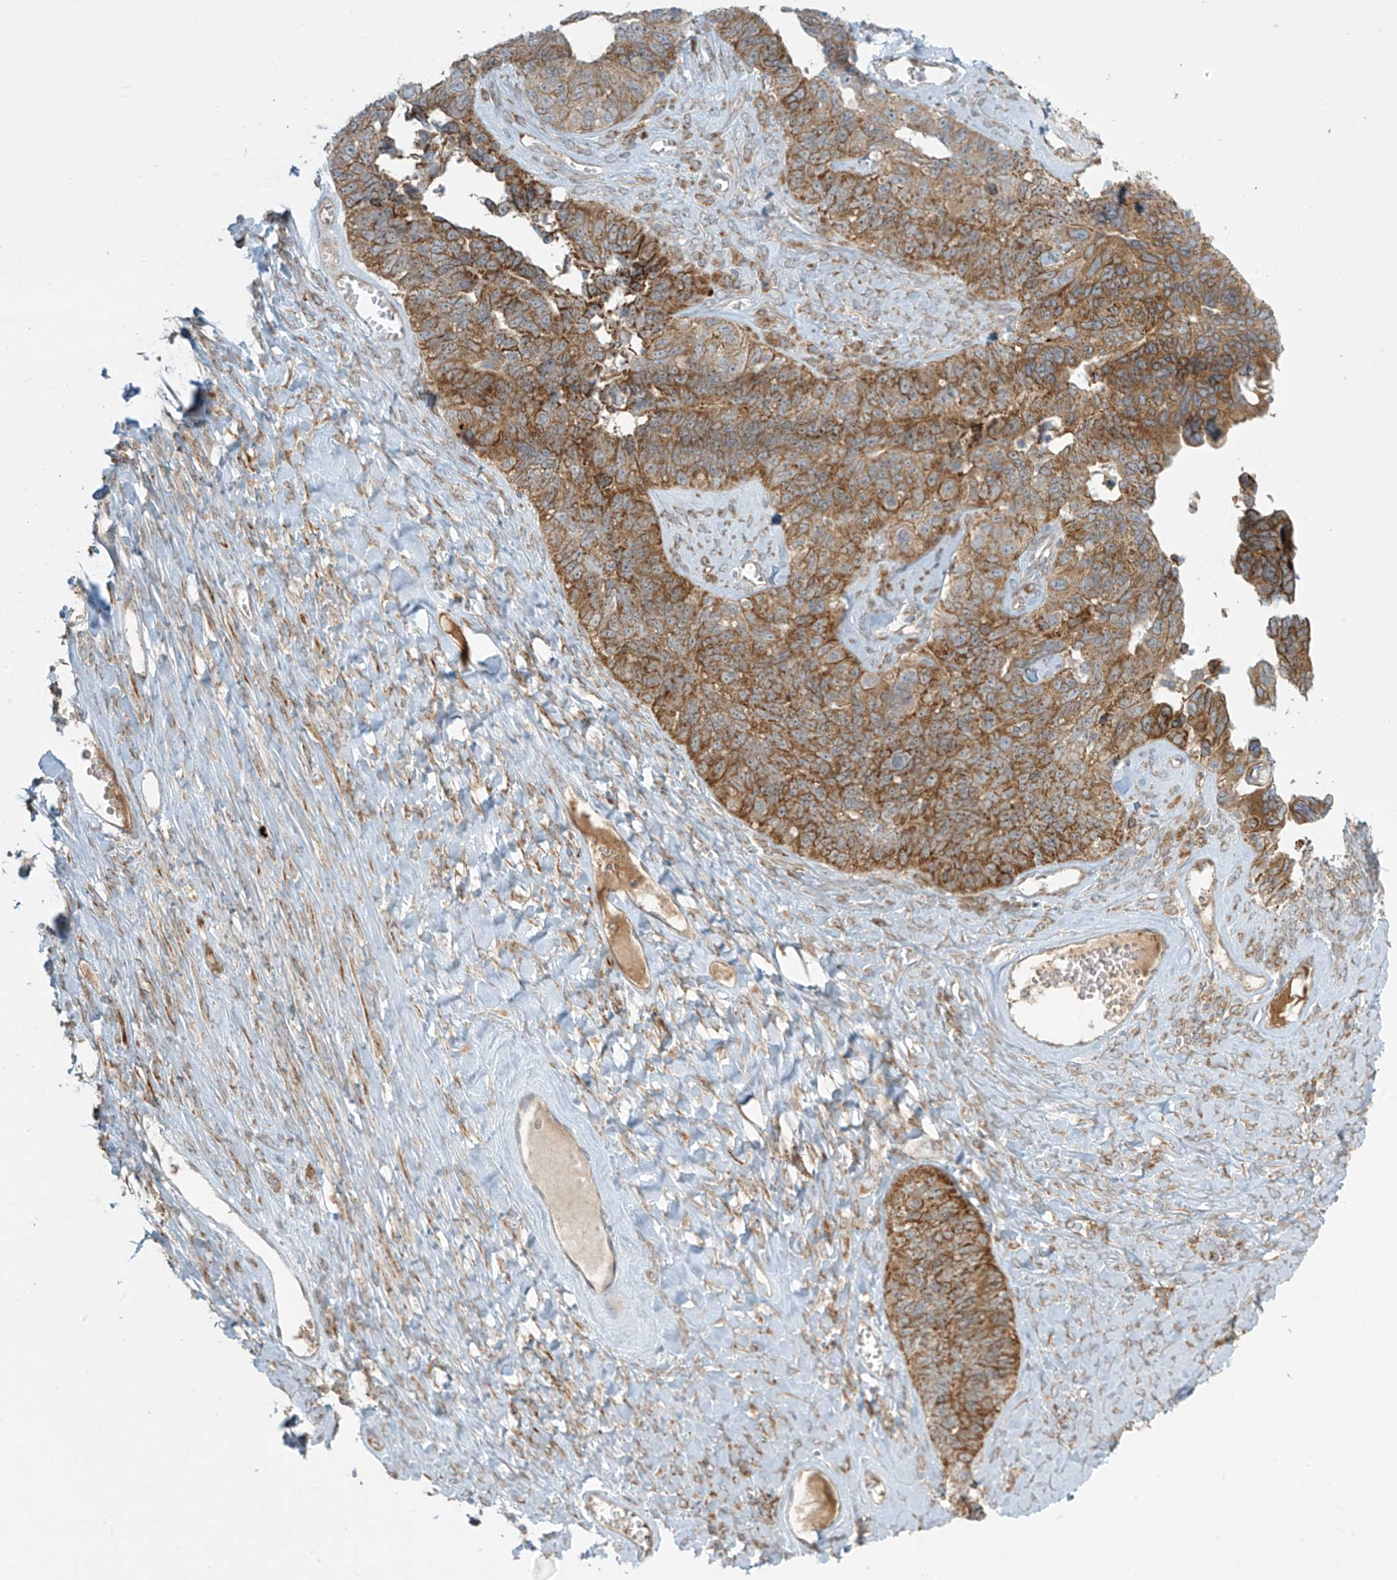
{"staining": {"intensity": "moderate", "quantity": ">75%", "location": "cytoplasmic/membranous"}, "tissue": "ovarian cancer", "cell_type": "Tumor cells", "image_type": "cancer", "snomed": [{"axis": "morphology", "description": "Cystadenocarcinoma, serous, NOS"}, {"axis": "topography", "description": "Ovary"}], "caption": "This photomicrograph displays immunohistochemistry (IHC) staining of human serous cystadenocarcinoma (ovarian), with medium moderate cytoplasmic/membranous positivity in approximately >75% of tumor cells.", "gene": "LZTS3", "patient": {"sex": "female", "age": 79}}